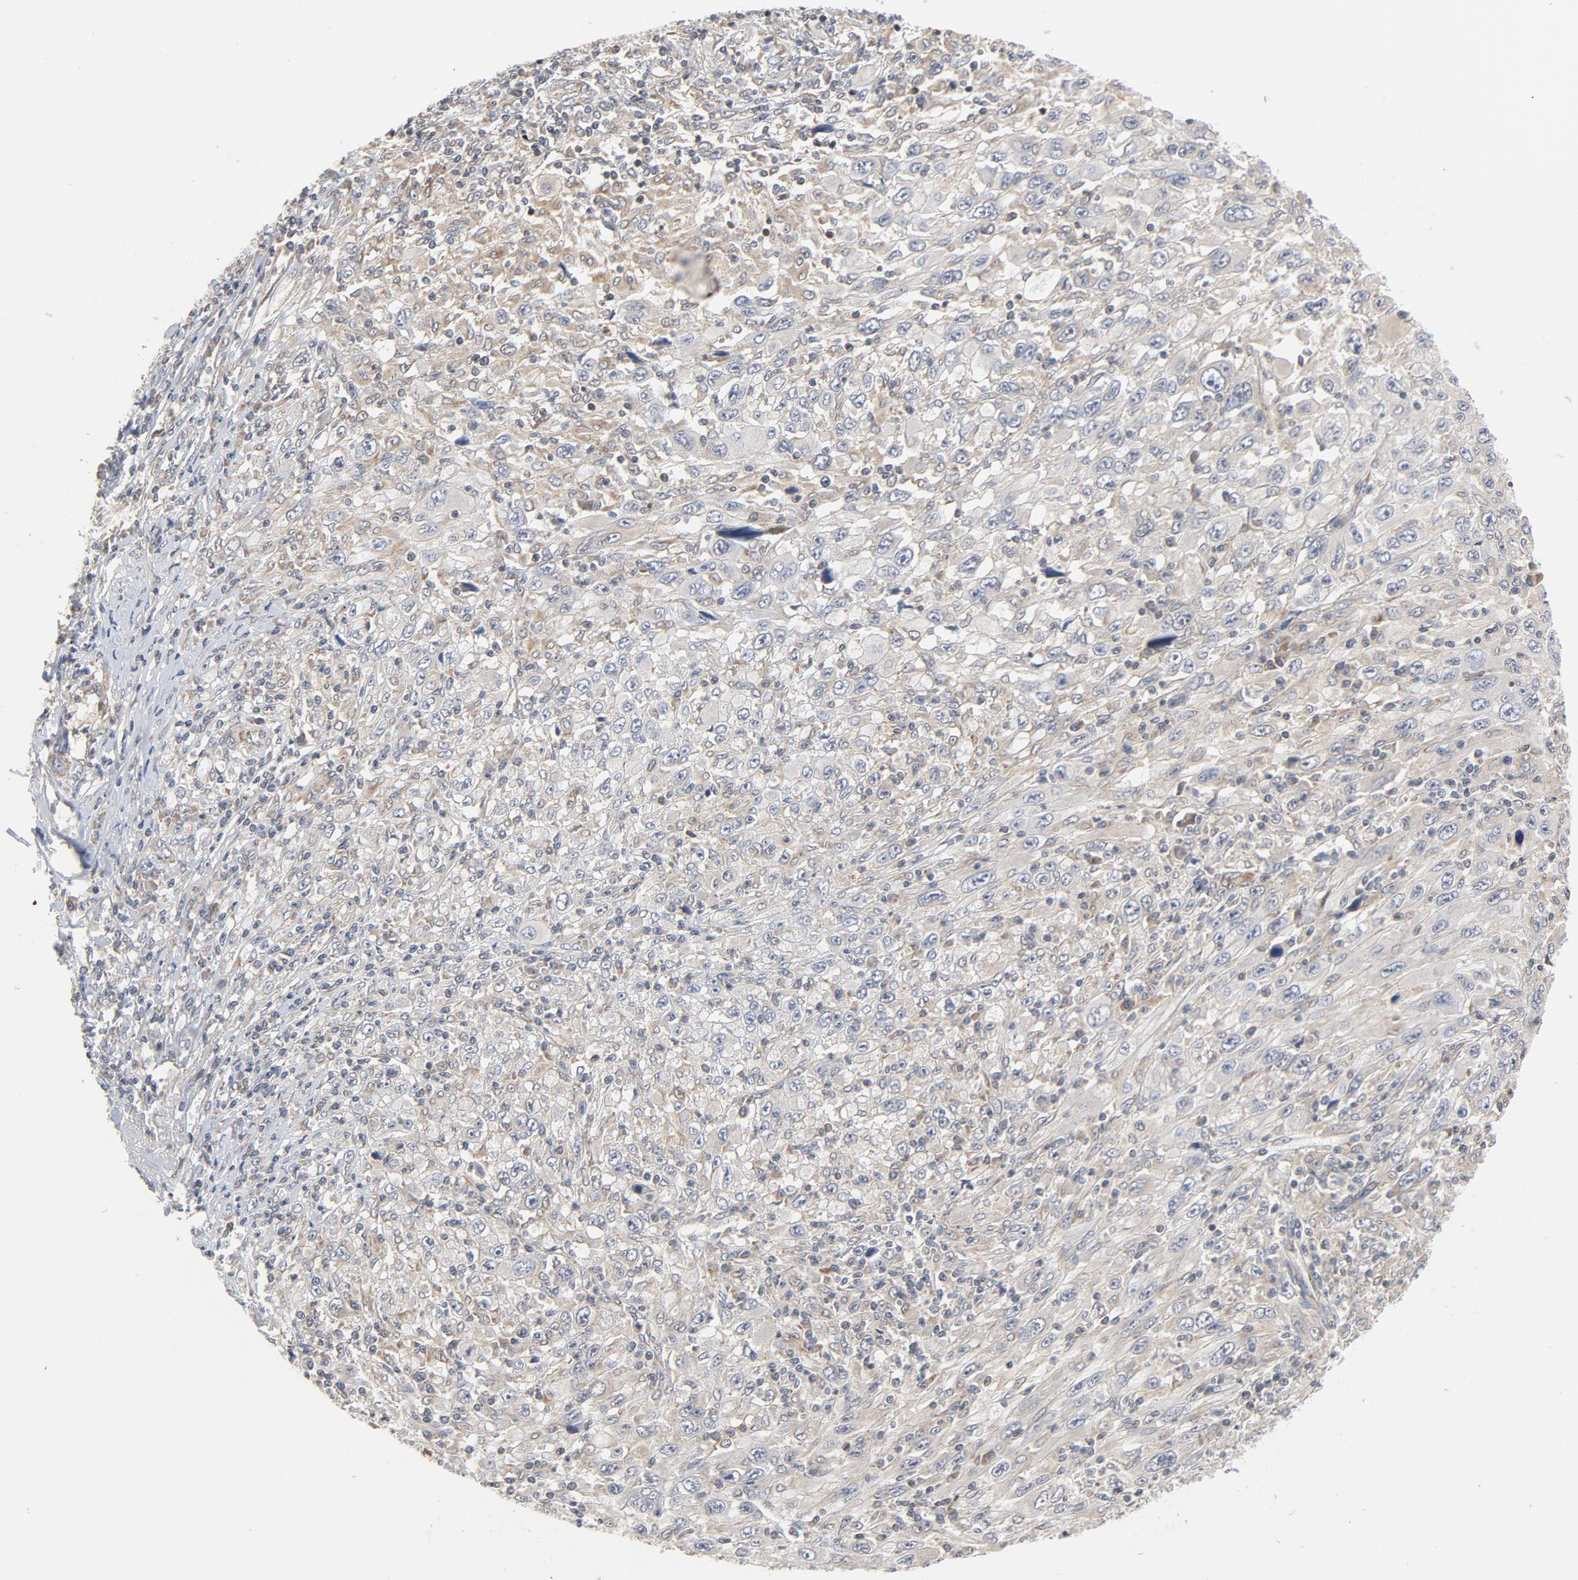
{"staining": {"intensity": "weak", "quantity": "25%-75%", "location": "cytoplasmic/membranous"}, "tissue": "melanoma", "cell_type": "Tumor cells", "image_type": "cancer", "snomed": [{"axis": "morphology", "description": "Malignant melanoma, Metastatic site"}, {"axis": "topography", "description": "Skin"}], "caption": "Malignant melanoma (metastatic site) stained for a protein (brown) demonstrates weak cytoplasmic/membranous positive expression in approximately 25%-75% of tumor cells.", "gene": "C14orf119", "patient": {"sex": "female", "age": 56}}